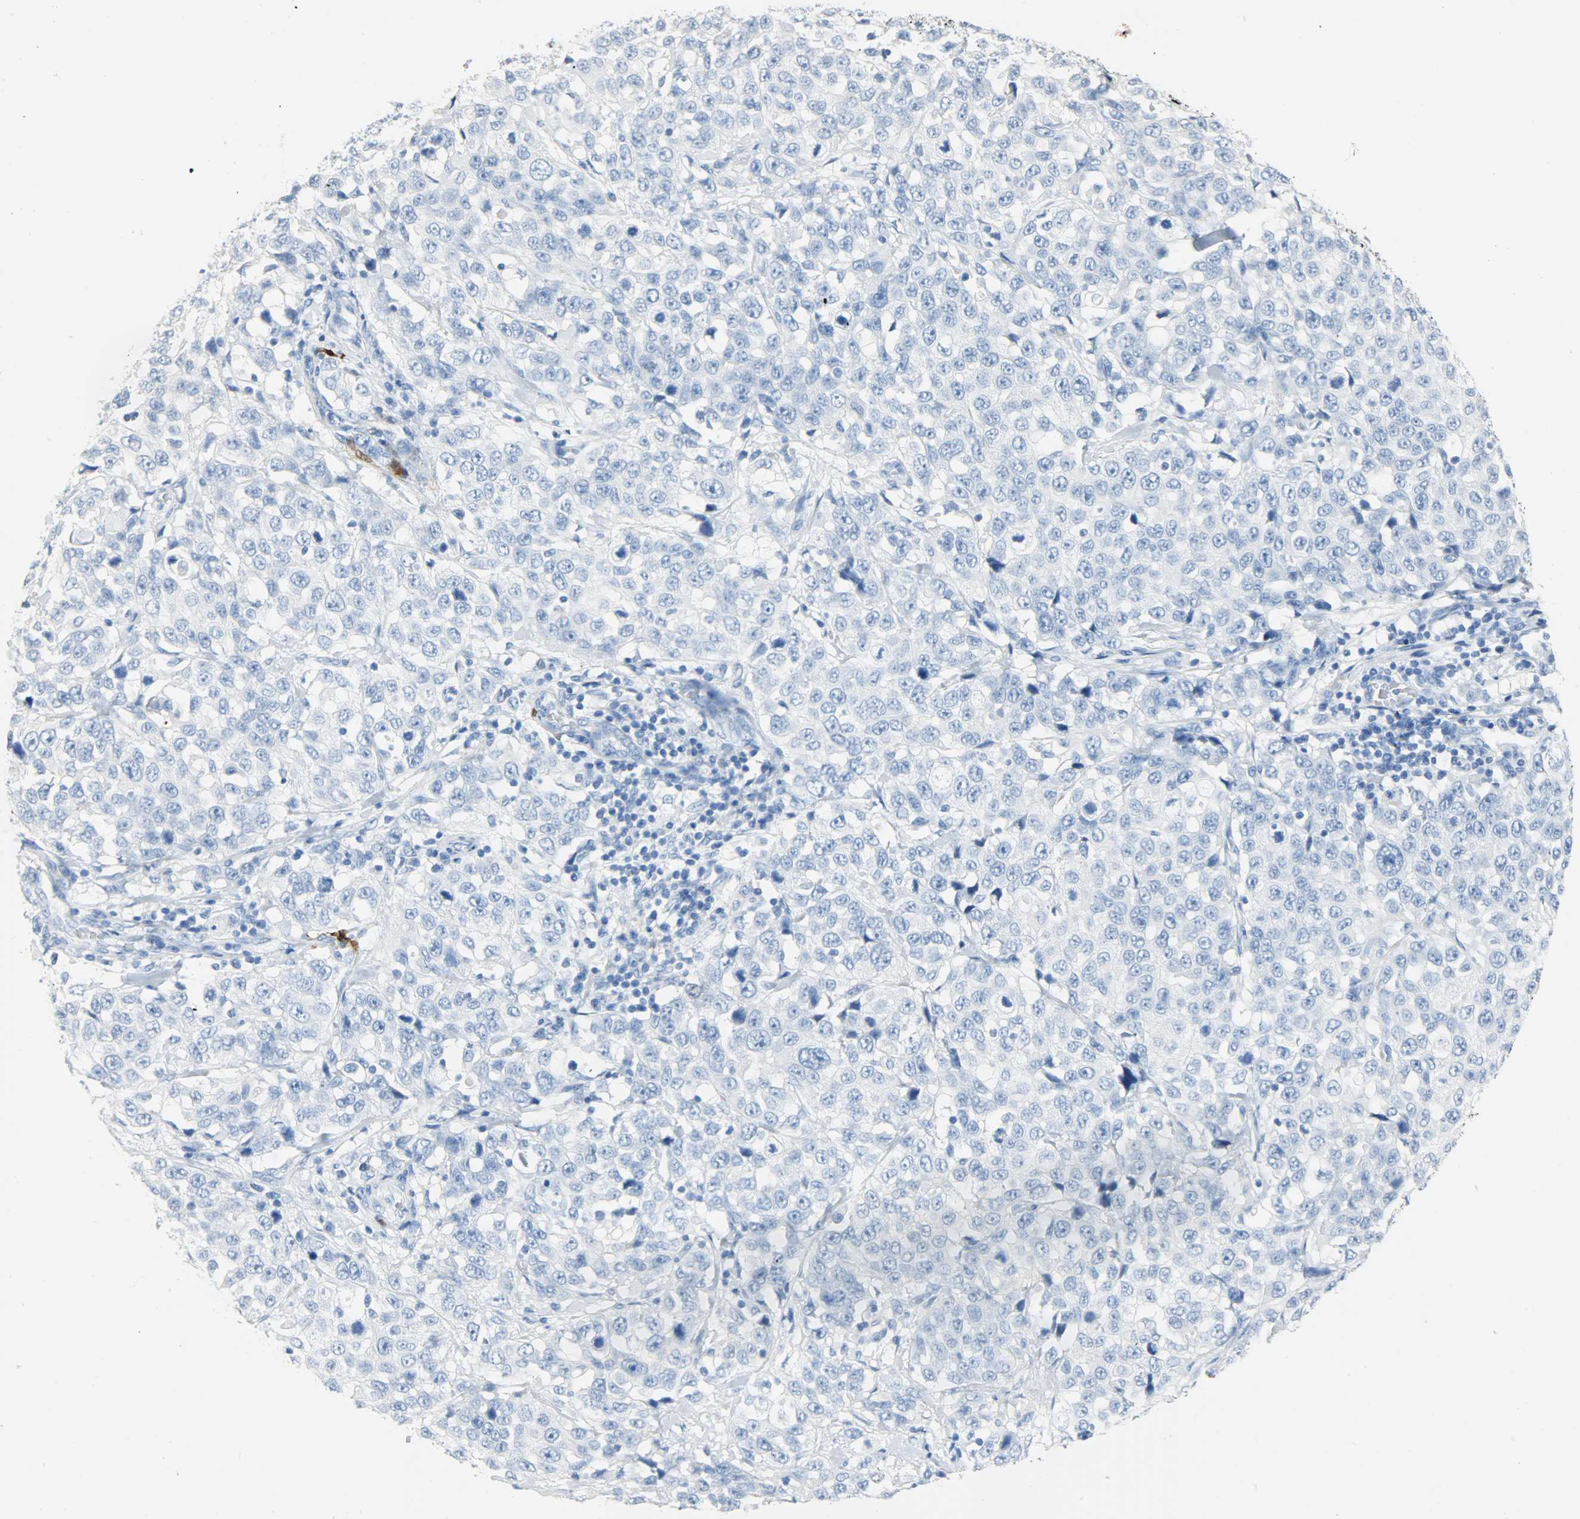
{"staining": {"intensity": "negative", "quantity": "none", "location": "none"}, "tissue": "stomach cancer", "cell_type": "Tumor cells", "image_type": "cancer", "snomed": [{"axis": "morphology", "description": "Normal tissue, NOS"}, {"axis": "morphology", "description": "Adenocarcinoma, NOS"}, {"axis": "topography", "description": "Stomach"}], "caption": "This is an IHC image of adenocarcinoma (stomach). There is no positivity in tumor cells.", "gene": "CA3", "patient": {"sex": "male", "age": 48}}